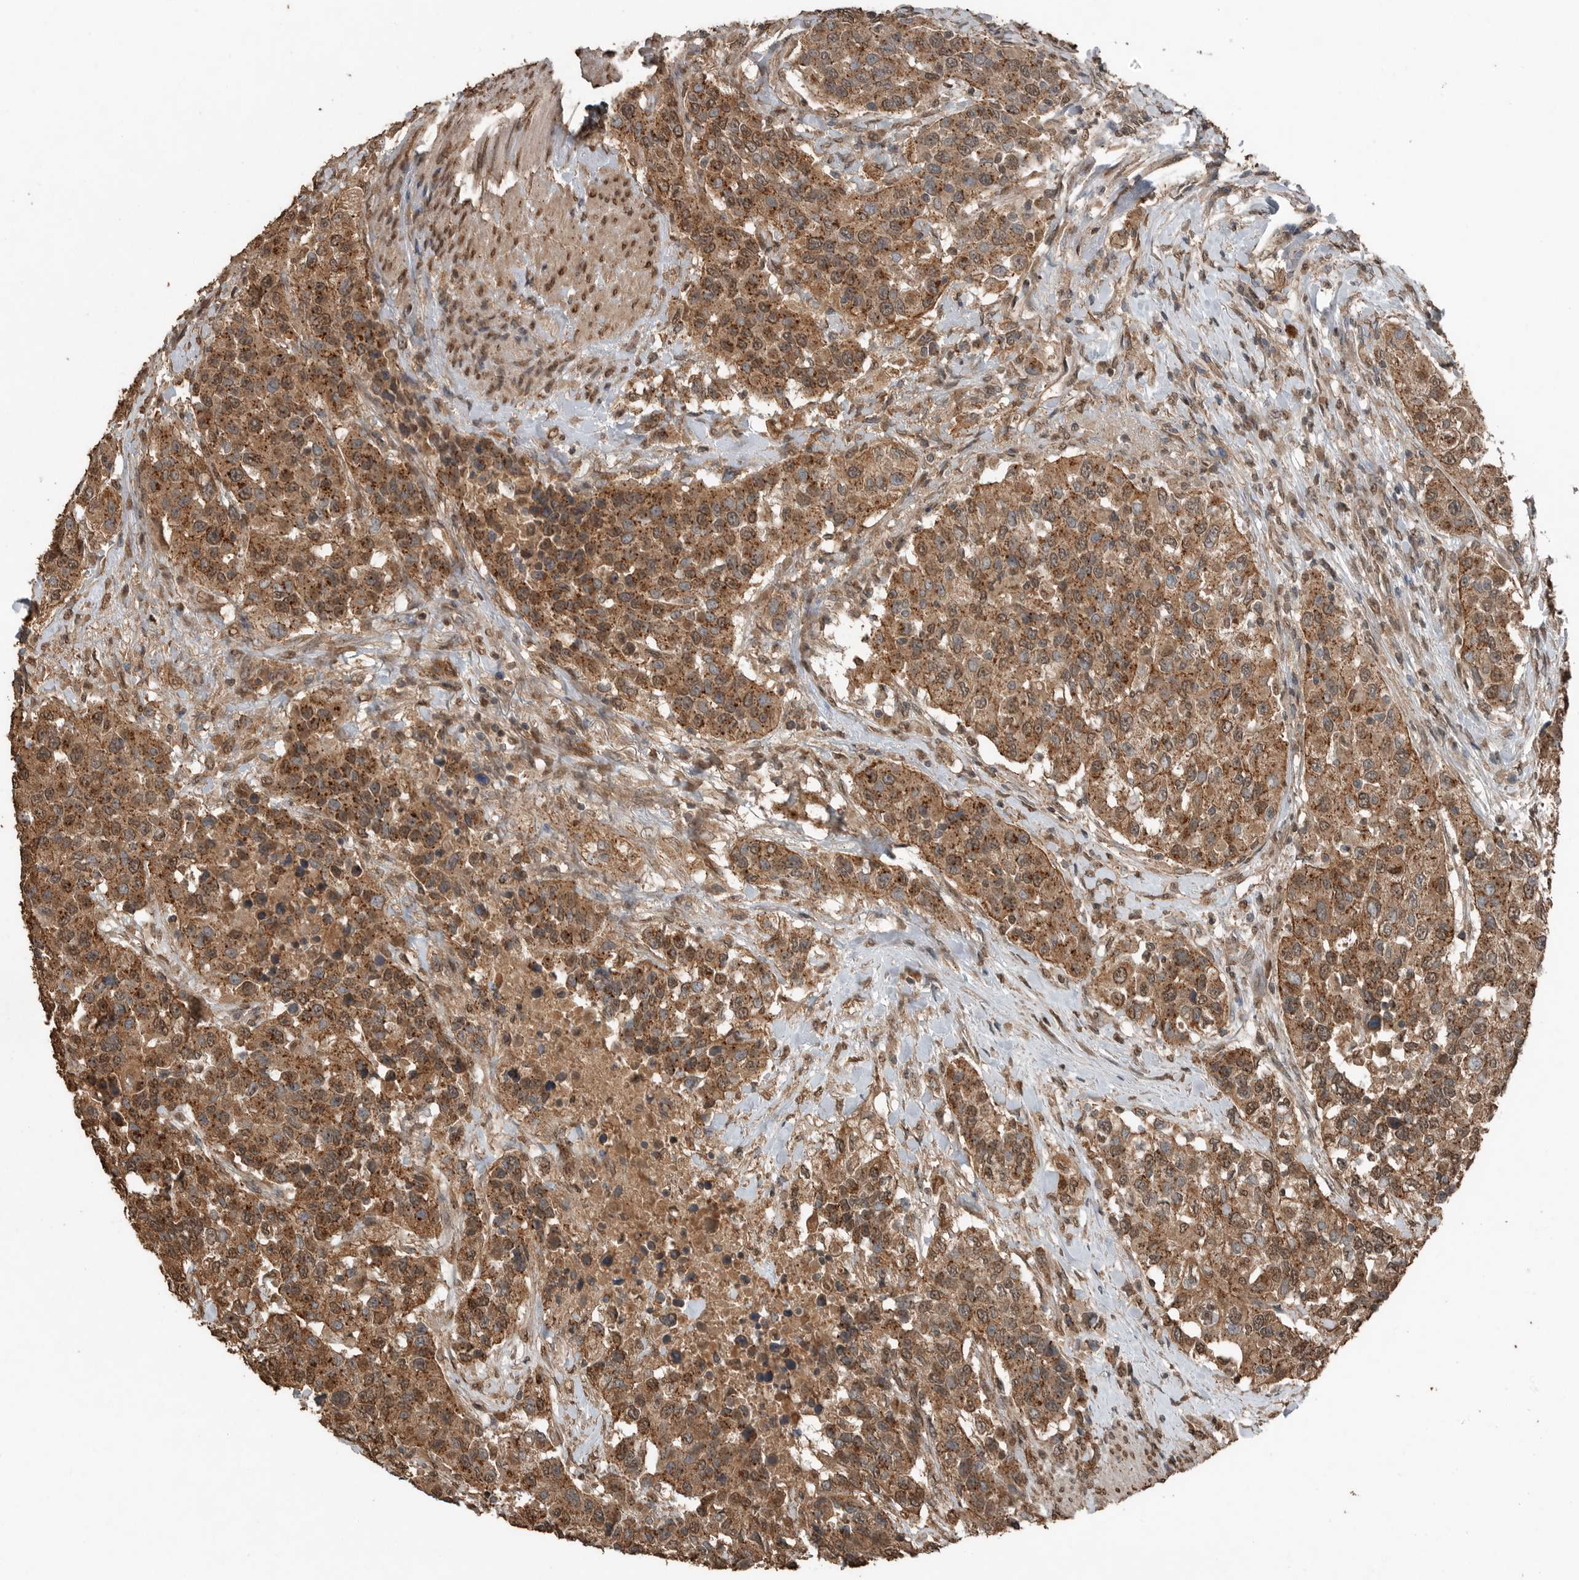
{"staining": {"intensity": "moderate", "quantity": ">75%", "location": "cytoplasmic/membranous,nuclear"}, "tissue": "urothelial cancer", "cell_type": "Tumor cells", "image_type": "cancer", "snomed": [{"axis": "morphology", "description": "Urothelial carcinoma, High grade"}, {"axis": "topography", "description": "Urinary bladder"}], "caption": "Immunohistochemistry micrograph of urothelial cancer stained for a protein (brown), which displays medium levels of moderate cytoplasmic/membranous and nuclear positivity in about >75% of tumor cells.", "gene": "BLZF1", "patient": {"sex": "female", "age": 80}}